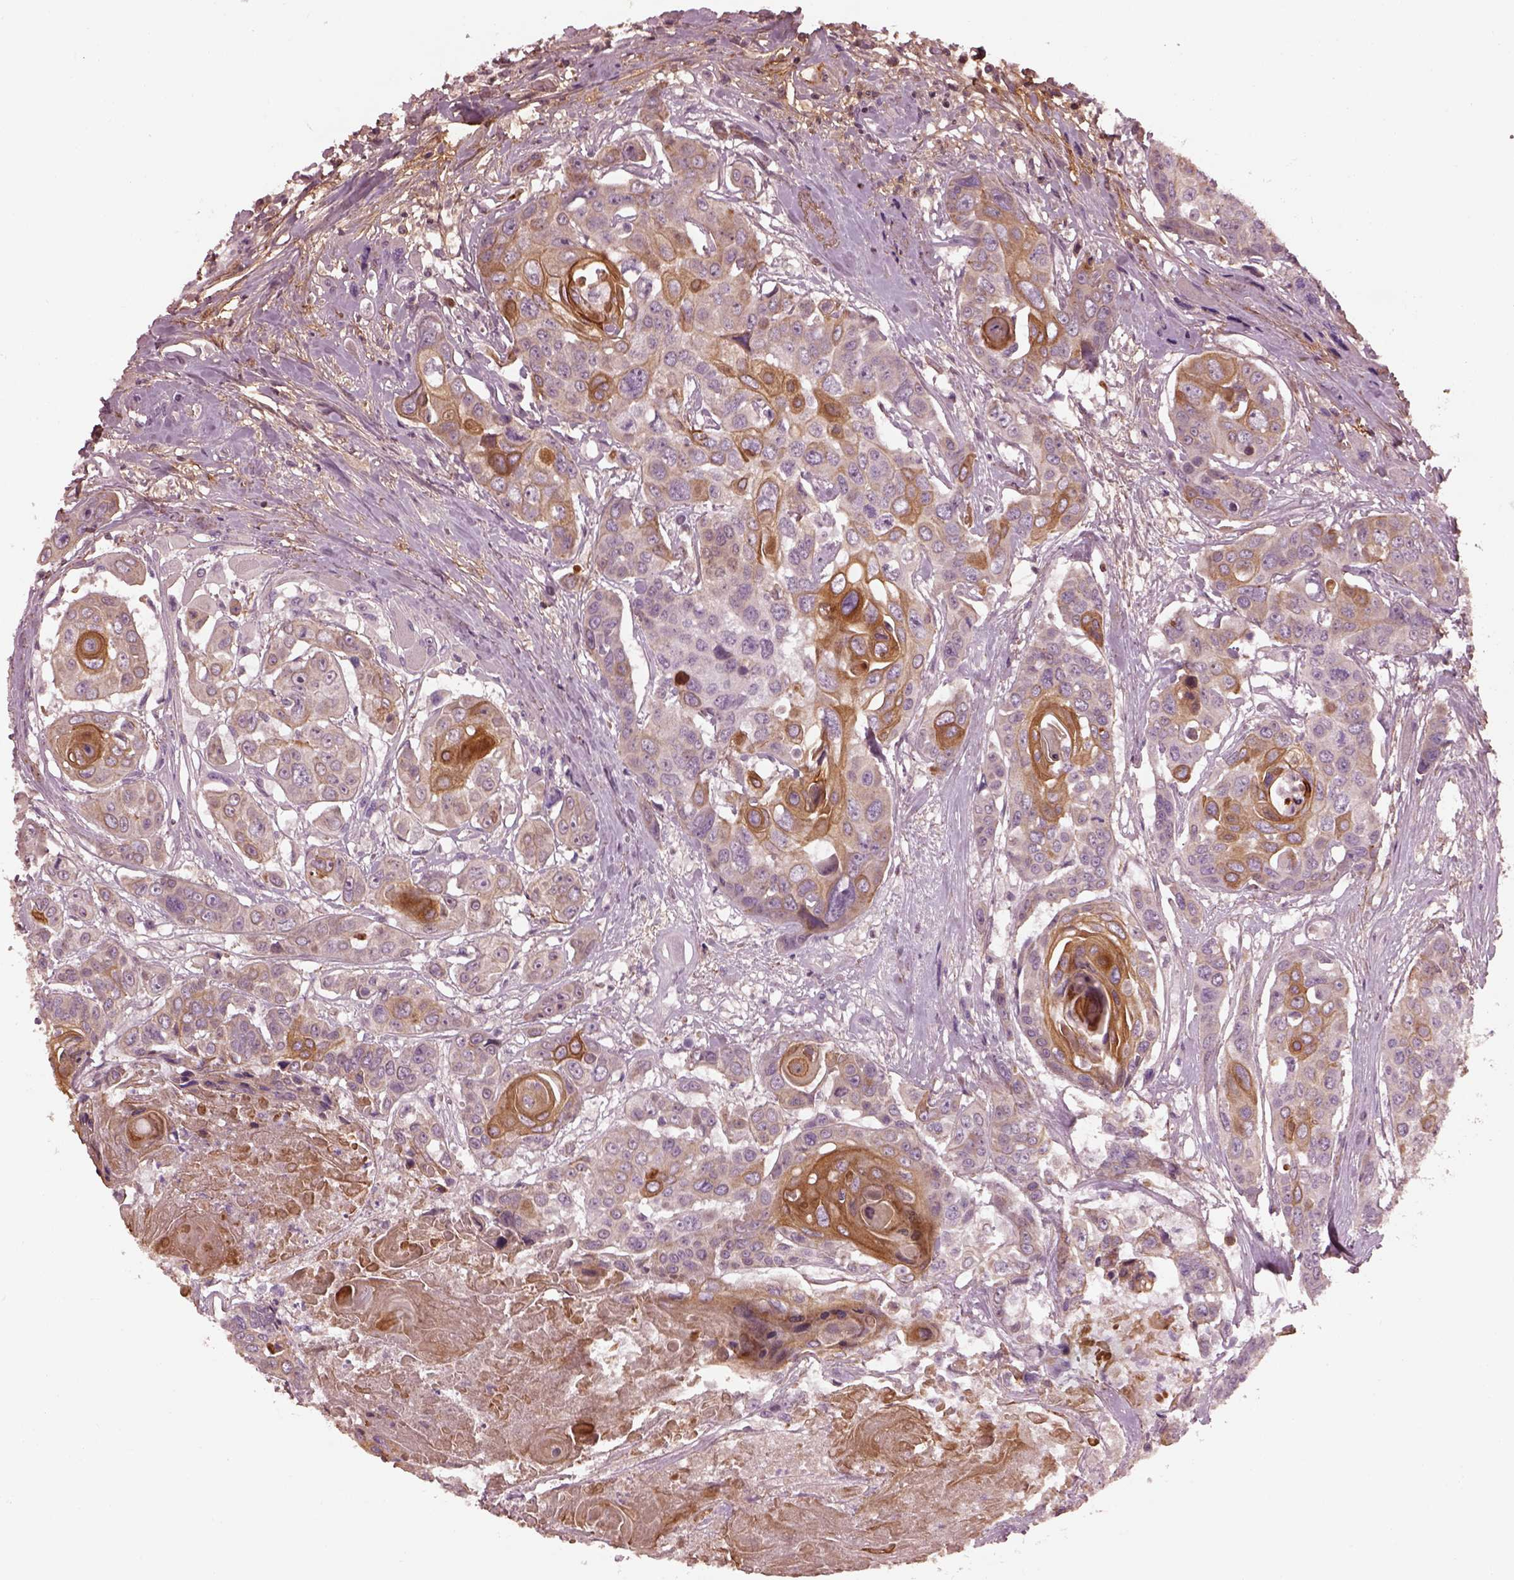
{"staining": {"intensity": "moderate", "quantity": "<25%", "location": "cytoplasmic/membranous"}, "tissue": "head and neck cancer", "cell_type": "Tumor cells", "image_type": "cancer", "snomed": [{"axis": "morphology", "description": "Squamous cell carcinoma, NOS"}, {"axis": "topography", "description": "Oral tissue"}, {"axis": "topography", "description": "Head-Neck"}], "caption": "High-power microscopy captured an immunohistochemistry (IHC) photomicrograph of squamous cell carcinoma (head and neck), revealing moderate cytoplasmic/membranous expression in approximately <25% of tumor cells.", "gene": "EFEMP1", "patient": {"sex": "male", "age": 56}}